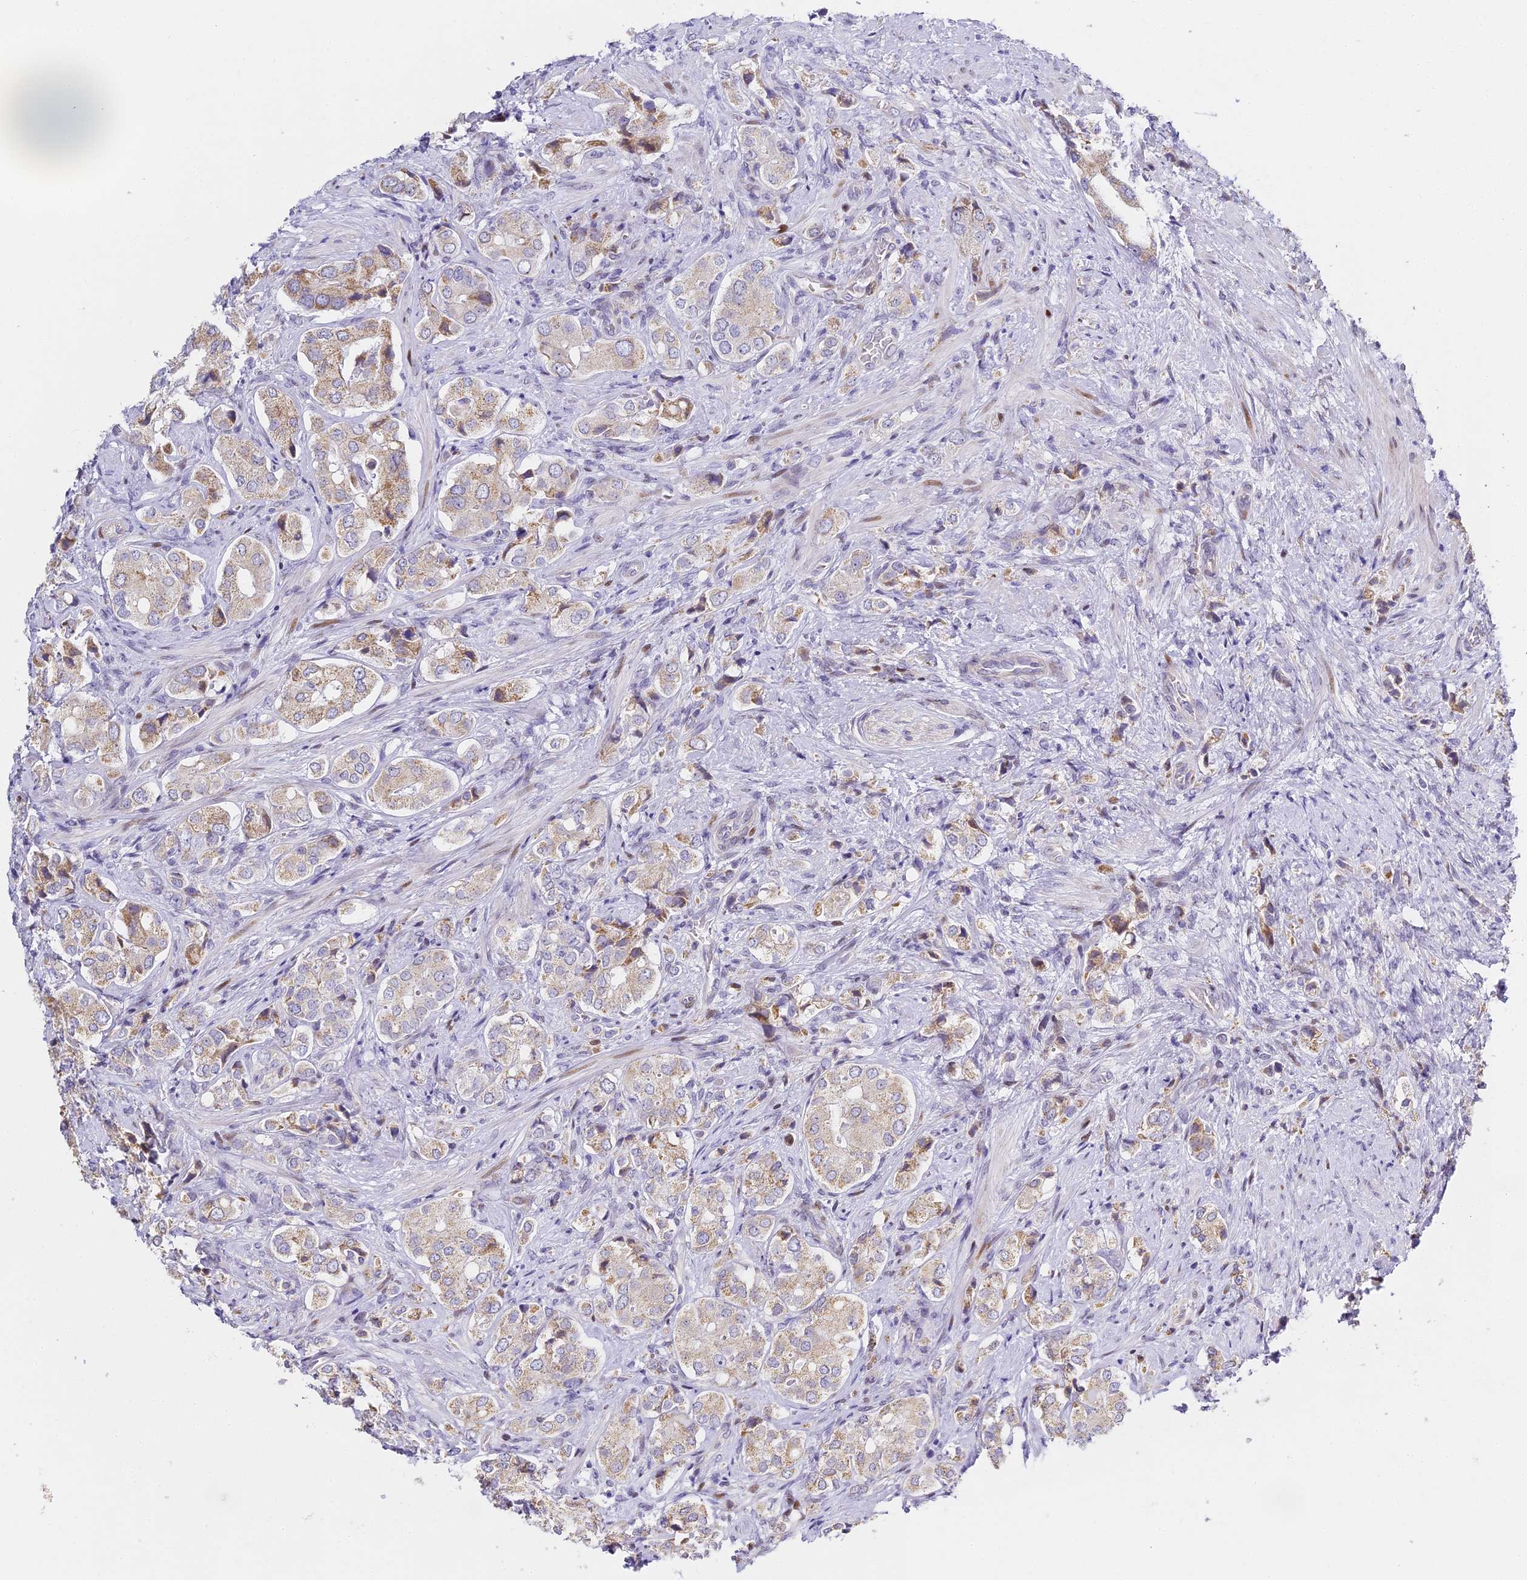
{"staining": {"intensity": "weak", "quantity": "25%-75%", "location": "cytoplasmic/membranous"}, "tissue": "prostate cancer", "cell_type": "Tumor cells", "image_type": "cancer", "snomed": [{"axis": "morphology", "description": "Adenocarcinoma, High grade"}, {"axis": "topography", "description": "Prostate"}], "caption": "Prostate adenocarcinoma (high-grade) stained with a protein marker displays weak staining in tumor cells.", "gene": "SERP1", "patient": {"sex": "male", "age": 65}}